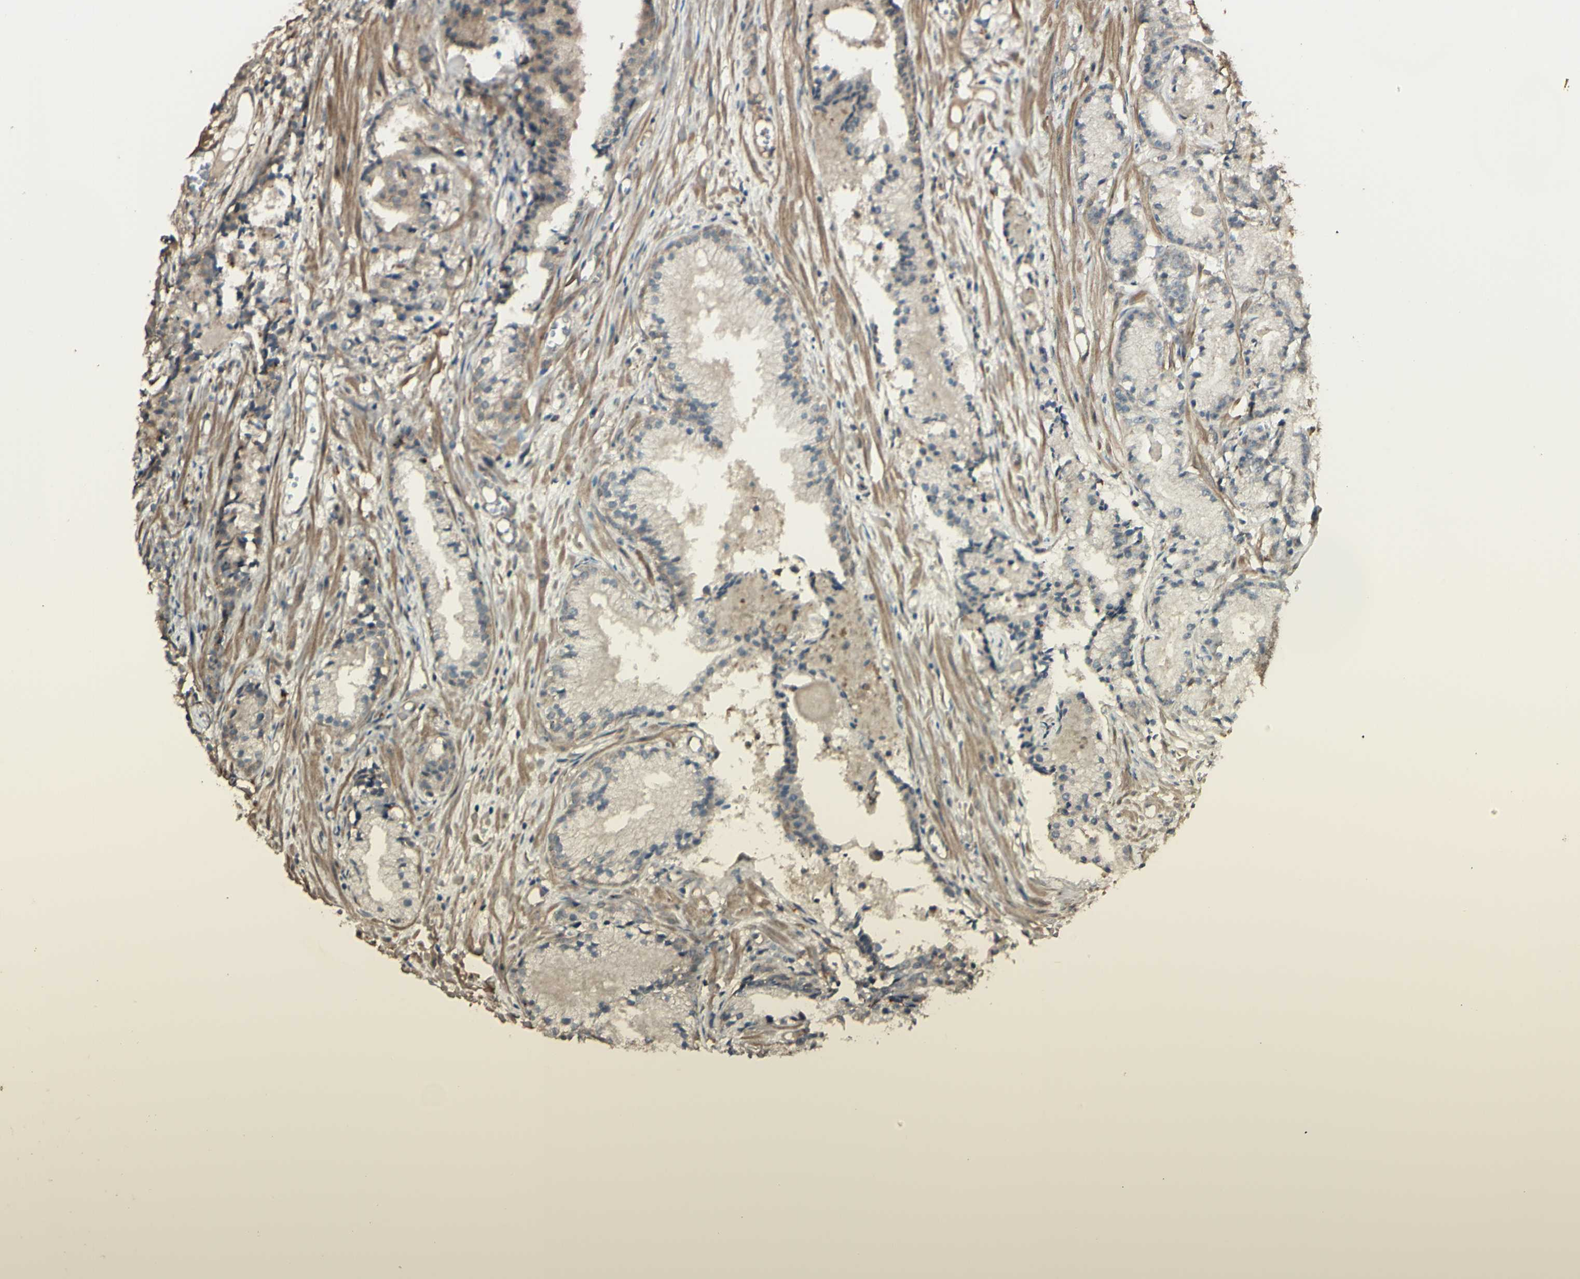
{"staining": {"intensity": "weak", "quantity": ">75%", "location": "cytoplasmic/membranous,nuclear"}, "tissue": "prostate cancer", "cell_type": "Tumor cells", "image_type": "cancer", "snomed": [{"axis": "morphology", "description": "Adenocarcinoma, Low grade"}, {"axis": "topography", "description": "Prostate"}], "caption": "High-power microscopy captured an IHC micrograph of prostate cancer, revealing weak cytoplasmic/membranous and nuclear expression in approximately >75% of tumor cells.", "gene": "GNAS", "patient": {"sex": "male", "age": 72}}